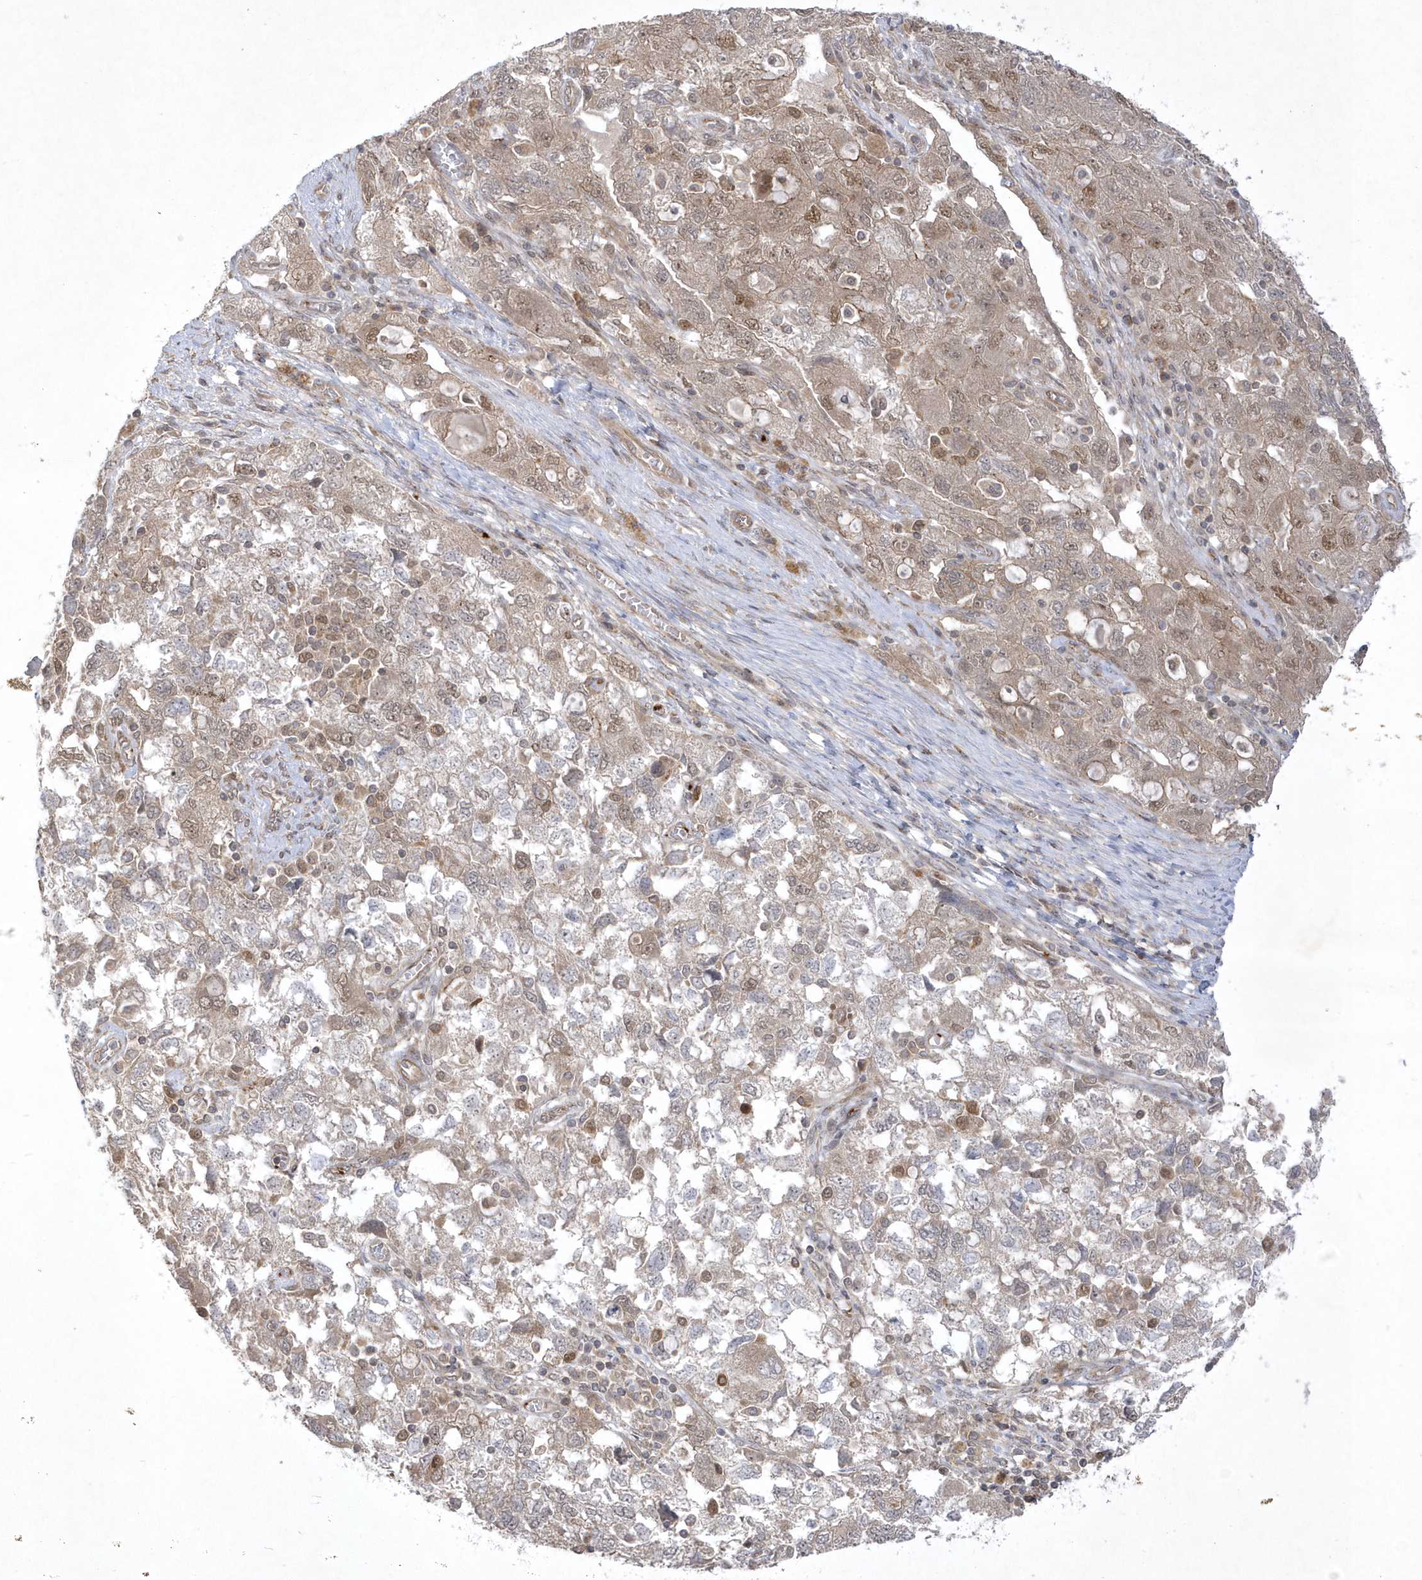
{"staining": {"intensity": "moderate", "quantity": "25%-75%", "location": "cytoplasmic/membranous,nuclear"}, "tissue": "ovarian cancer", "cell_type": "Tumor cells", "image_type": "cancer", "snomed": [{"axis": "morphology", "description": "Carcinoma, NOS"}, {"axis": "morphology", "description": "Cystadenocarcinoma, serous, NOS"}, {"axis": "topography", "description": "Ovary"}], "caption": "A brown stain labels moderate cytoplasmic/membranous and nuclear staining of a protein in ovarian cancer (serous cystadenocarcinoma) tumor cells. (DAB (3,3'-diaminobenzidine) IHC with brightfield microscopy, high magnification).", "gene": "NAF1", "patient": {"sex": "female", "age": 69}}